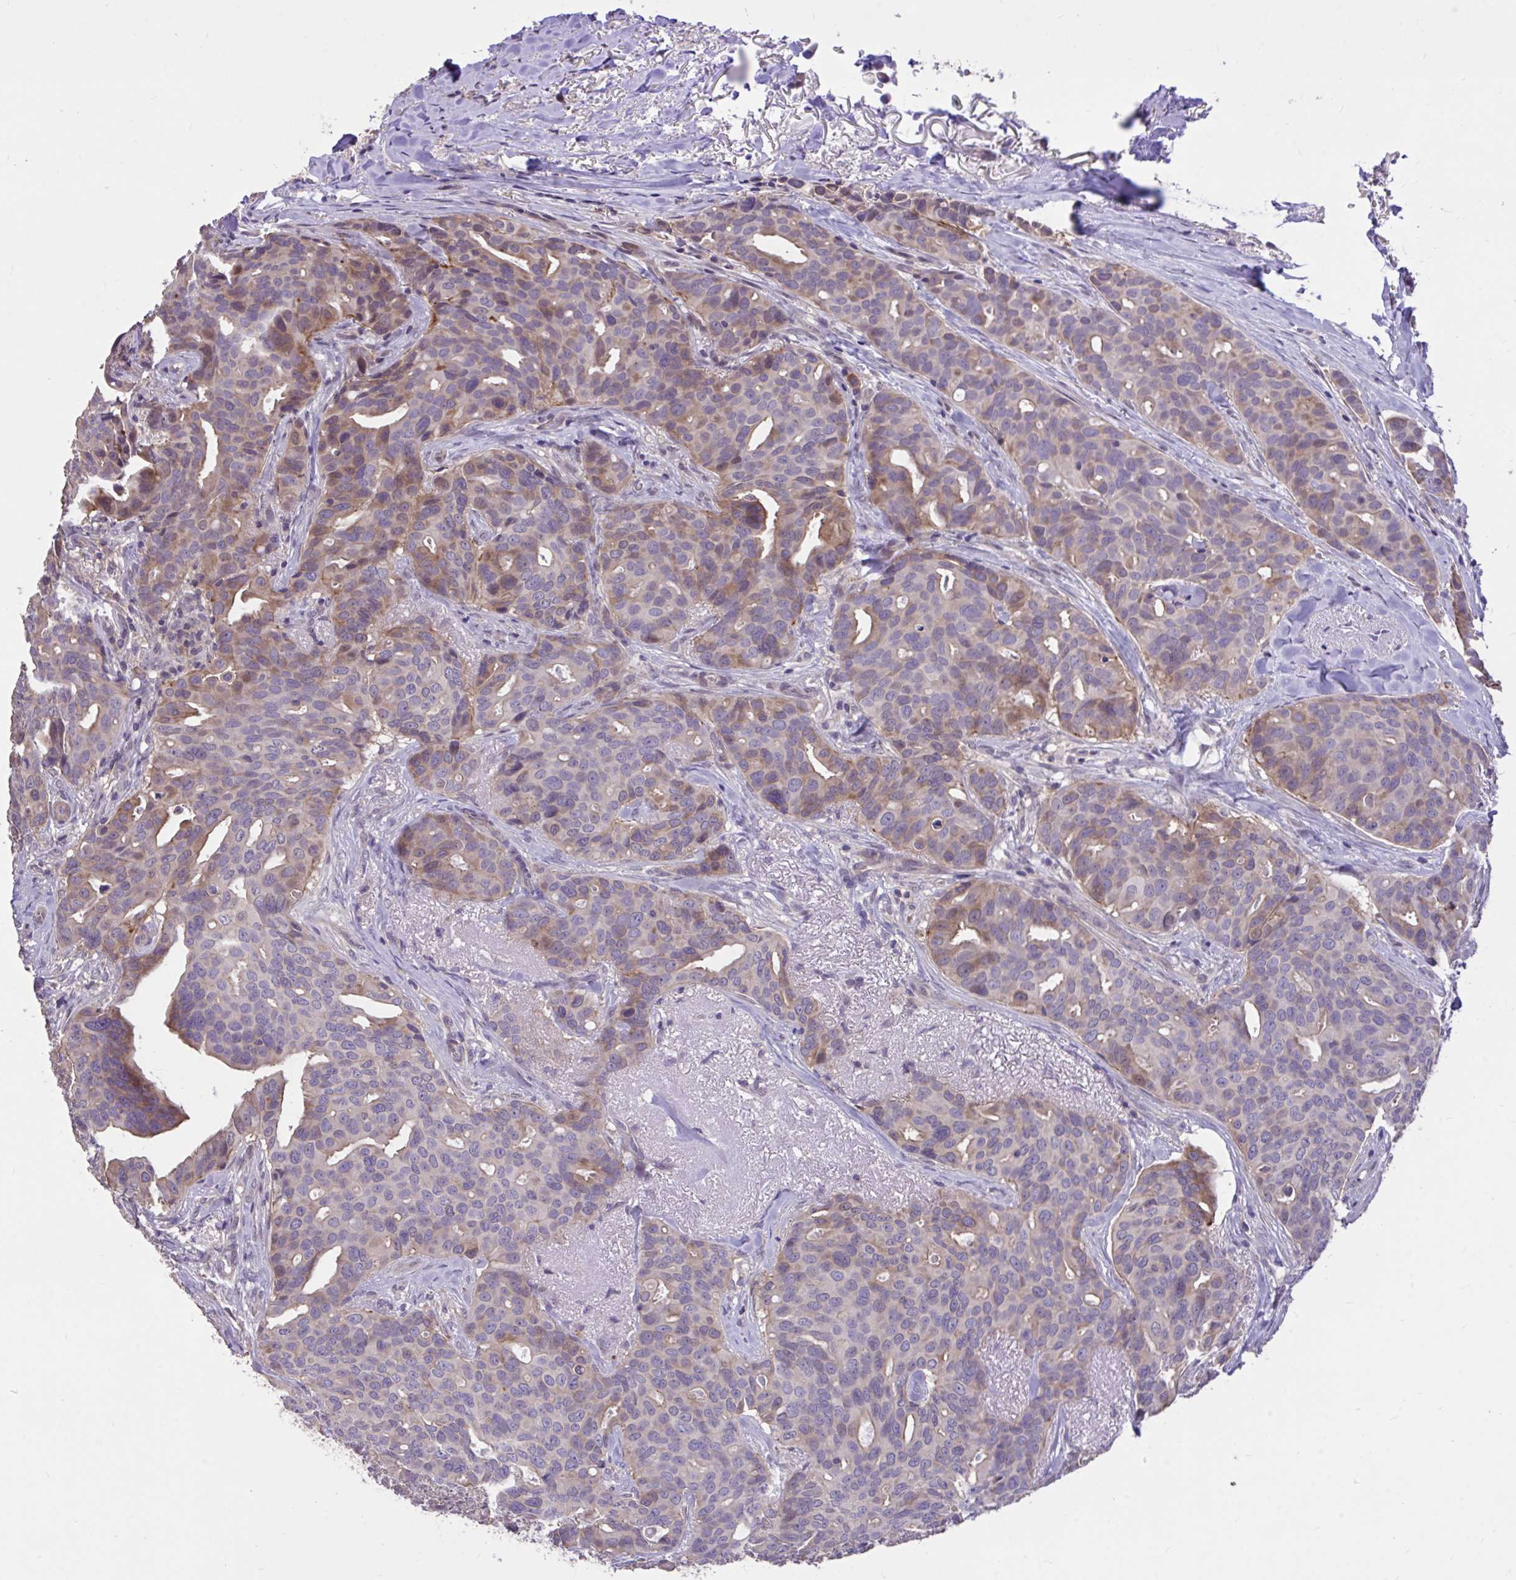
{"staining": {"intensity": "moderate", "quantity": "<25%", "location": "cytoplasmic/membranous"}, "tissue": "breast cancer", "cell_type": "Tumor cells", "image_type": "cancer", "snomed": [{"axis": "morphology", "description": "Duct carcinoma"}, {"axis": "topography", "description": "Breast"}], "caption": "The image exhibits staining of invasive ductal carcinoma (breast), revealing moderate cytoplasmic/membranous protein positivity (brown color) within tumor cells.", "gene": "IGFL2", "patient": {"sex": "female", "age": 54}}